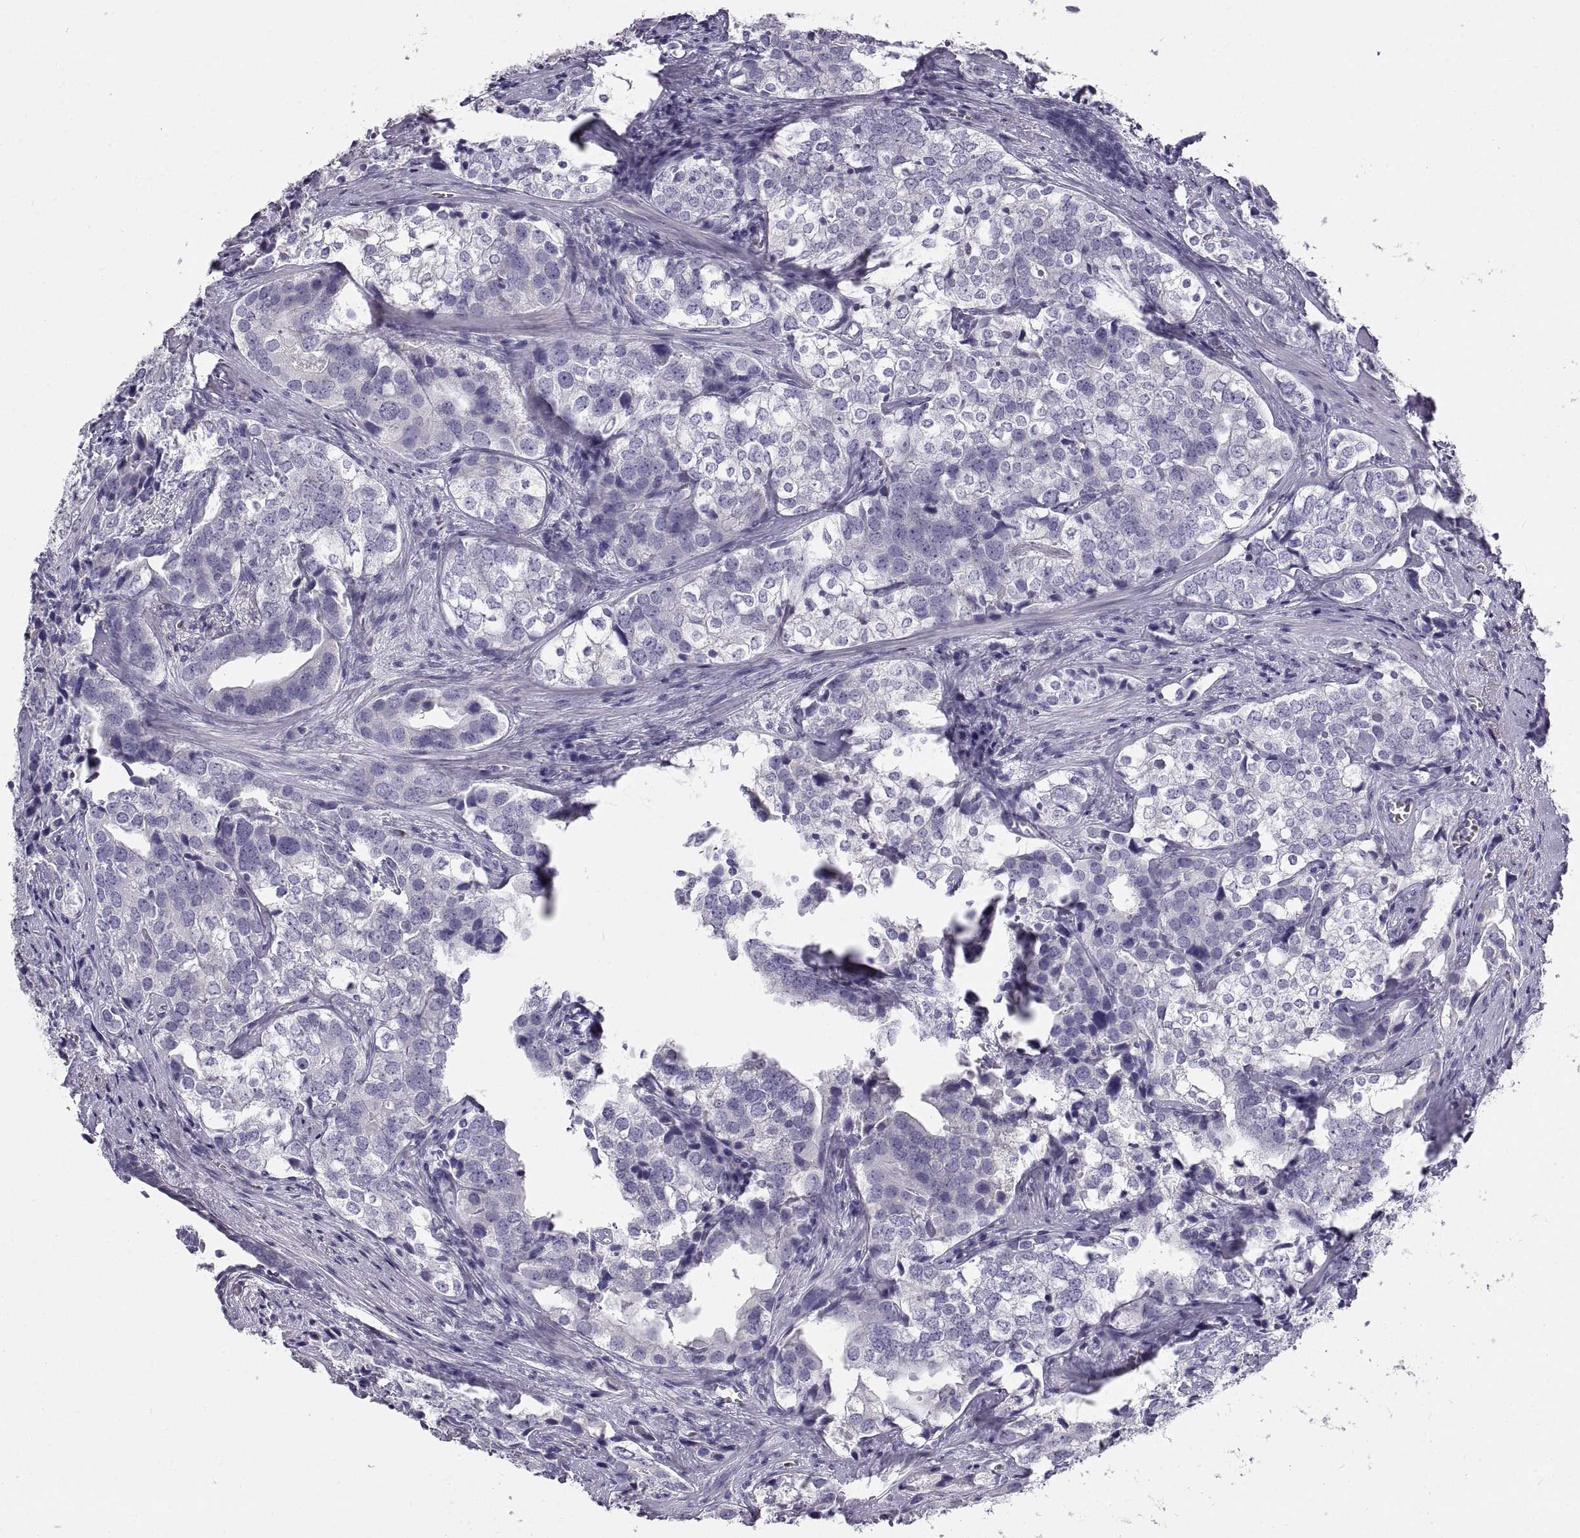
{"staining": {"intensity": "negative", "quantity": "none", "location": "none"}, "tissue": "prostate cancer", "cell_type": "Tumor cells", "image_type": "cancer", "snomed": [{"axis": "morphology", "description": "Adenocarcinoma, NOS"}, {"axis": "topography", "description": "Prostate and seminal vesicle, NOS"}], "caption": "This is an immunohistochemistry photomicrograph of human adenocarcinoma (prostate). There is no positivity in tumor cells.", "gene": "CRYBB3", "patient": {"sex": "male", "age": 63}}